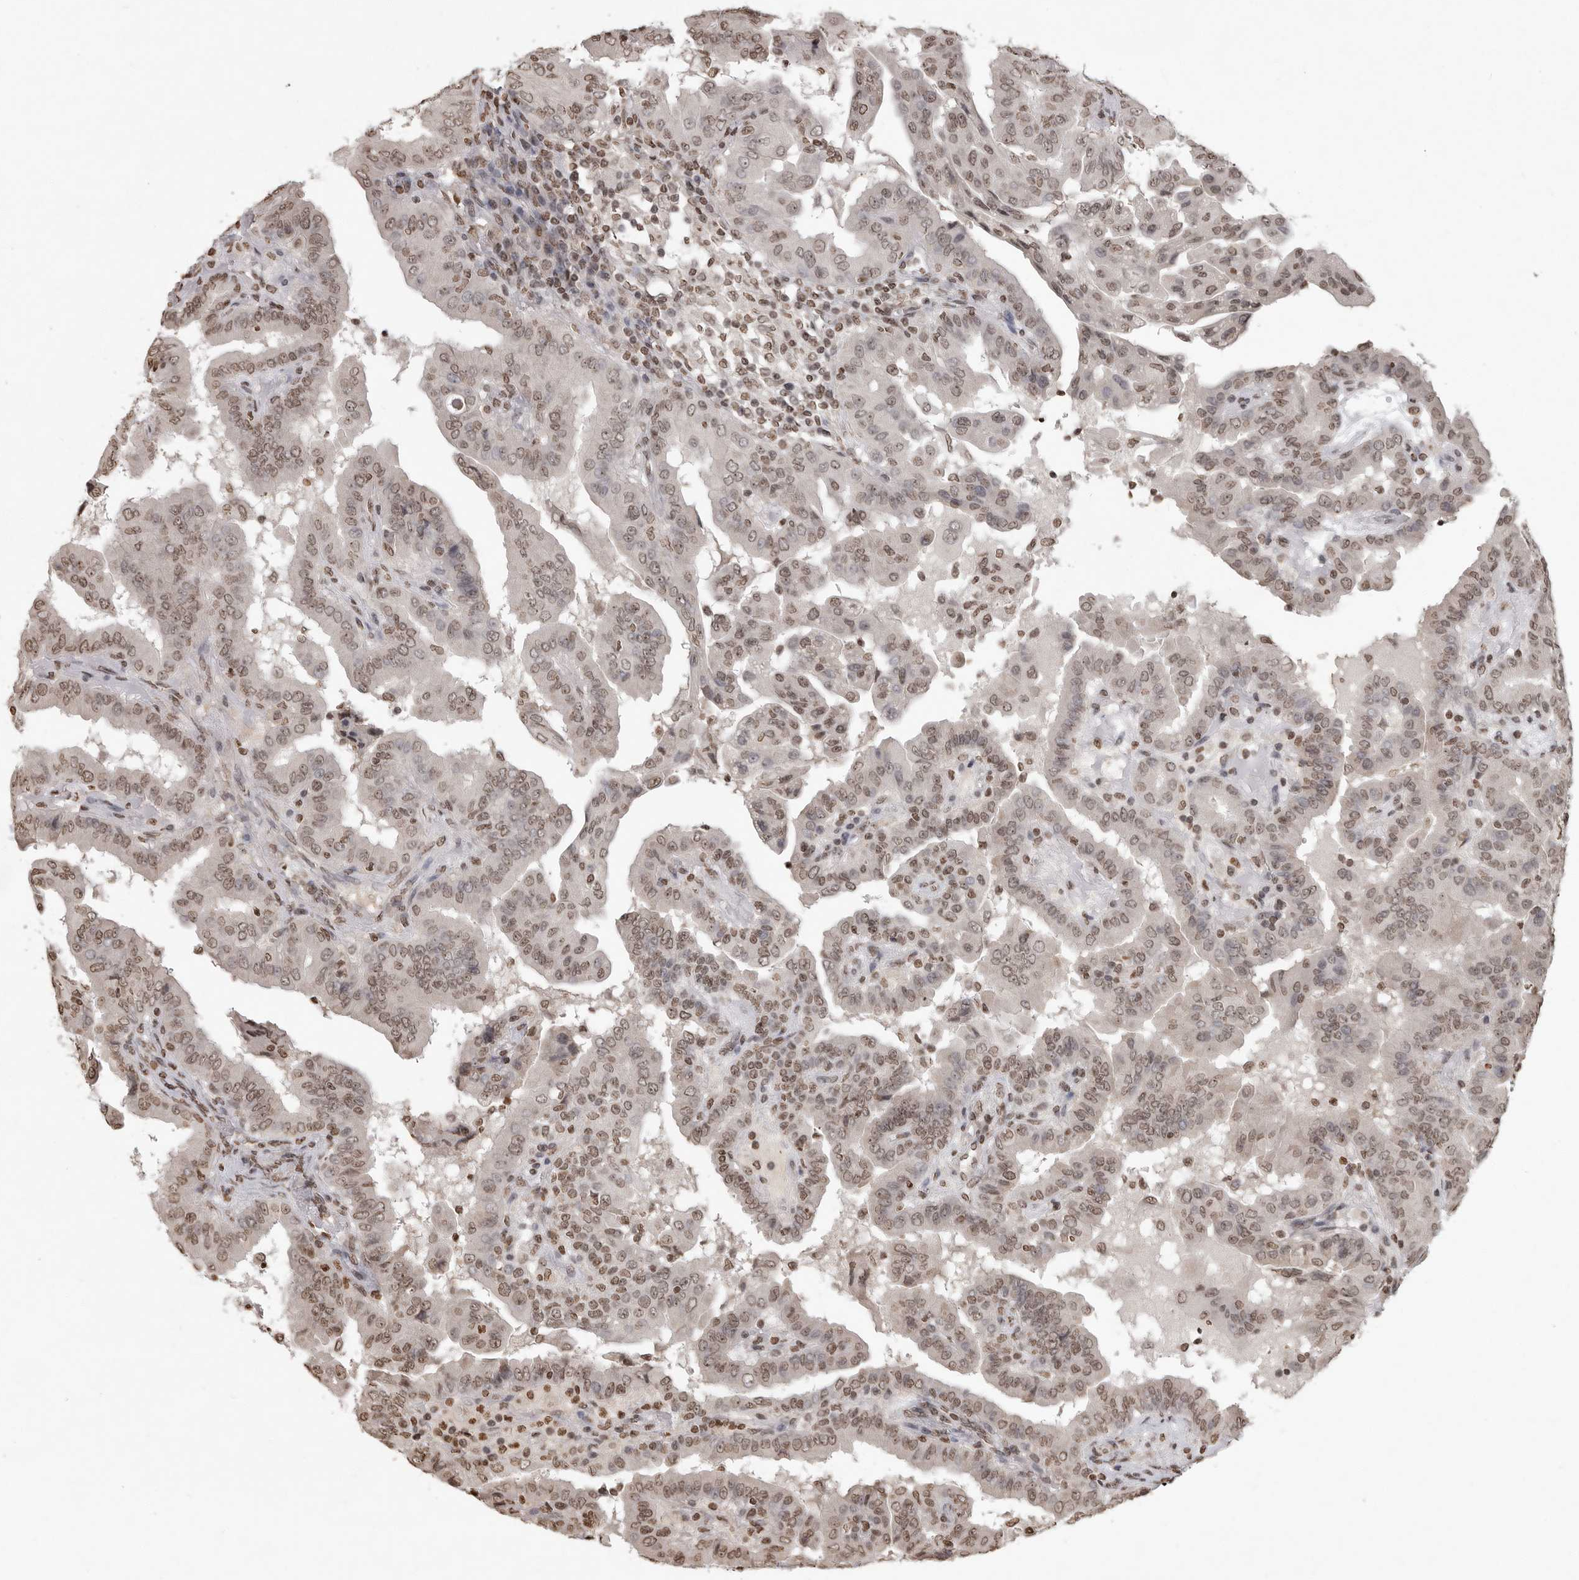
{"staining": {"intensity": "weak", "quantity": ">75%", "location": "nuclear"}, "tissue": "thyroid cancer", "cell_type": "Tumor cells", "image_type": "cancer", "snomed": [{"axis": "morphology", "description": "Papillary adenocarcinoma, NOS"}, {"axis": "topography", "description": "Thyroid gland"}], "caption": "Thyroid cancer stained for a protein (brown) displays weak nuclear positive expression in approximately >75% of tumor cells.", "gene": "WDR45", "patient": {"sex": "male", "age": 33}}